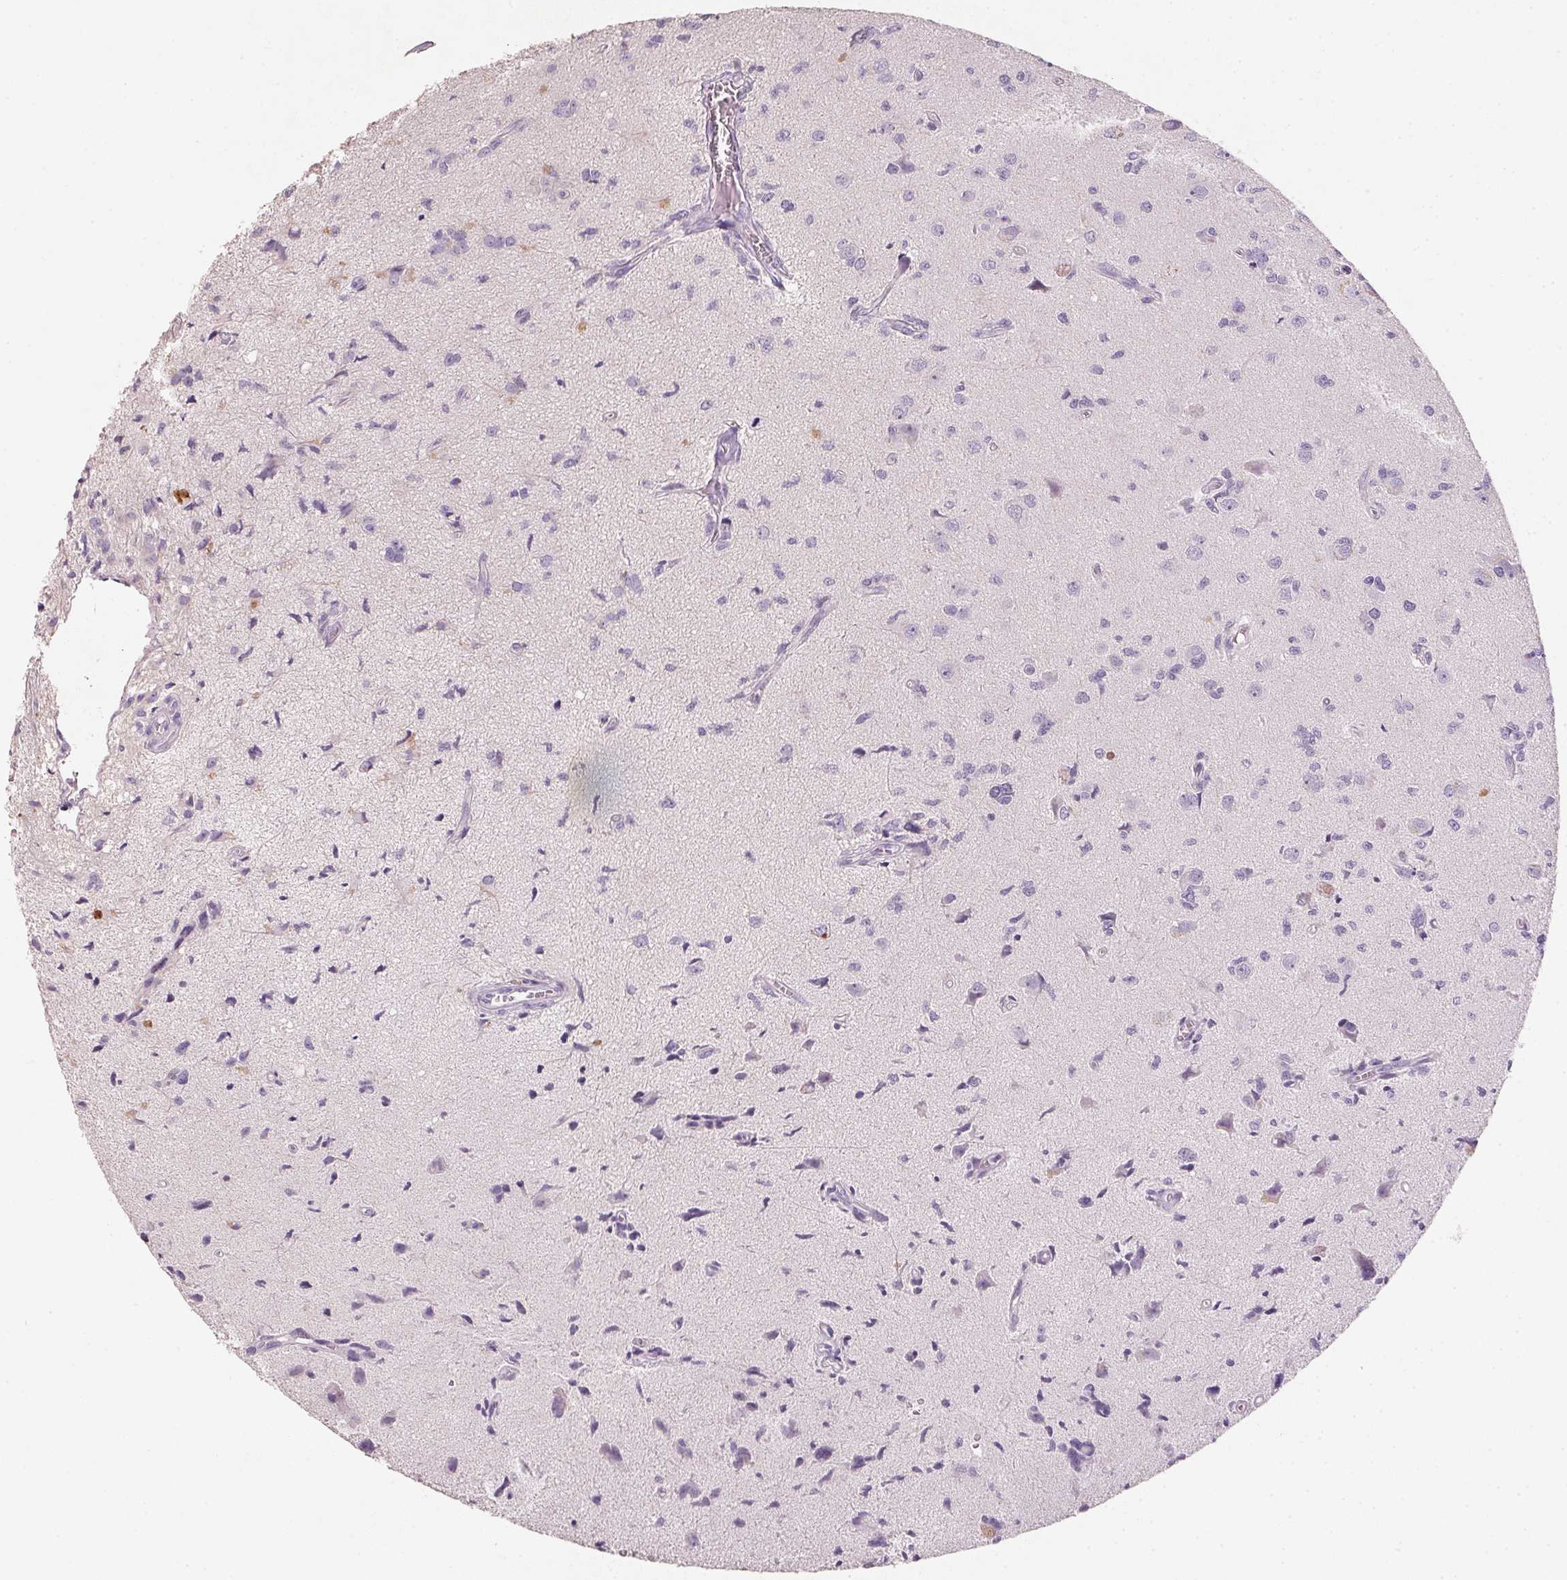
{"staining": {"intensity": "negative", "quantity": "none", "location": "none"}, "tissue": "glioma", "cell_type": "Tumor cells", "image_type": "cancer", "snomed": [{"axis": "morphology", "description": "Glioma, malignant, High grade"}, {"axis": "topography", "description": "Brain"}], "caption": "Tumor cells are negative for protein expression in human malignant glioma (high-grade).", "gene": "HSD17B1", "patient": {"sex": "male", "age": 67}}